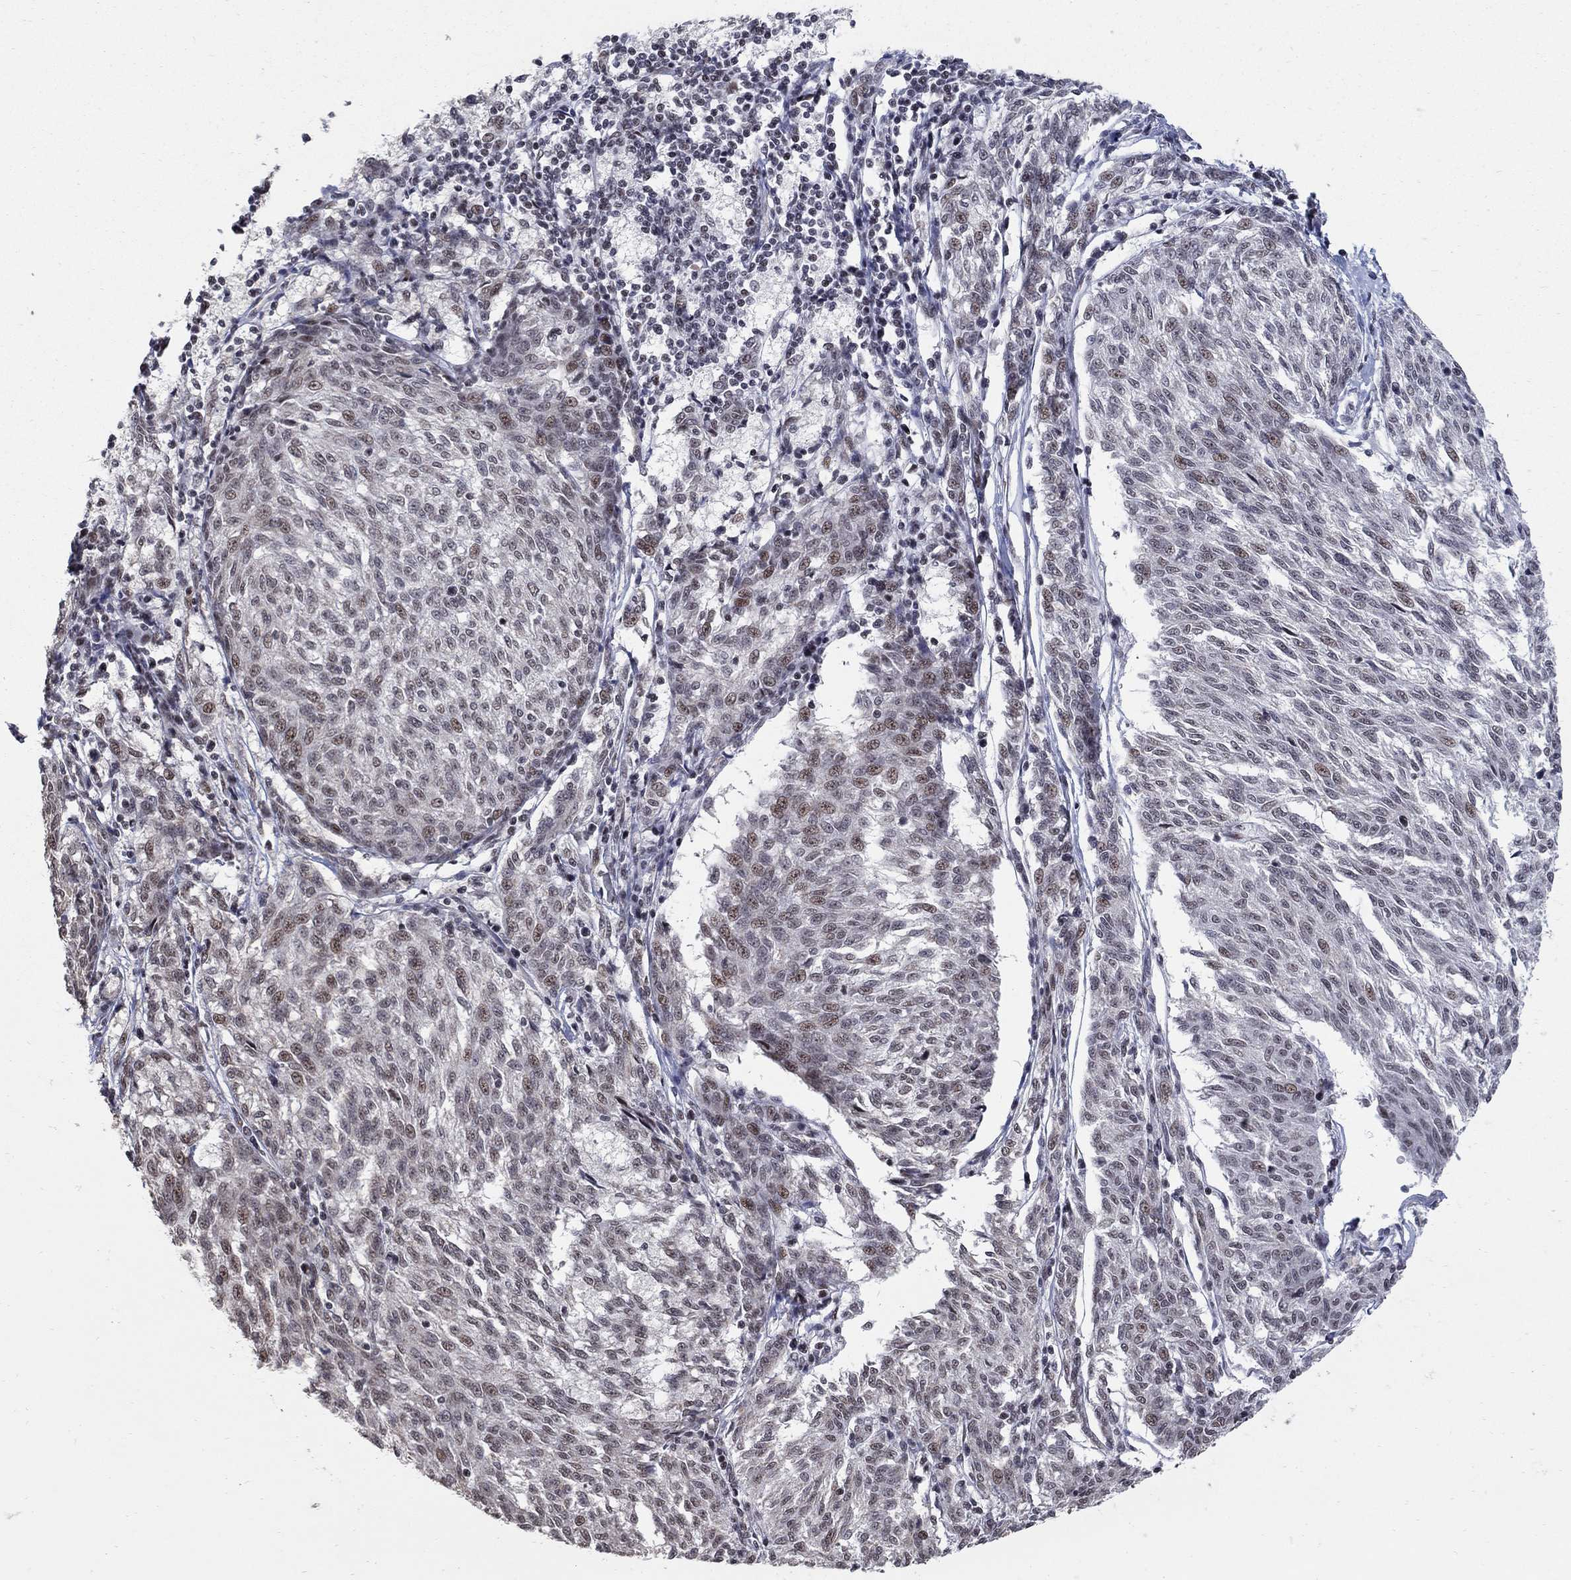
{"staining": {"intensity": "weak", "quantity": "<25%", "location": "nuclear"}, "tissue": "melanoma", "cell_type": "Tumor cells", "image_type": "cancer", "snomed": [{"axis": "morphology", "description": "Malignant melanoma, NOS"}, {"axis": "topography", "description": "Skin"}], "caption": "Histopathology image shows no protein expression in tumor cells of melanoma tissue.", "gene": "PNISR", "patient": {"sex": "female", "age": 72}}